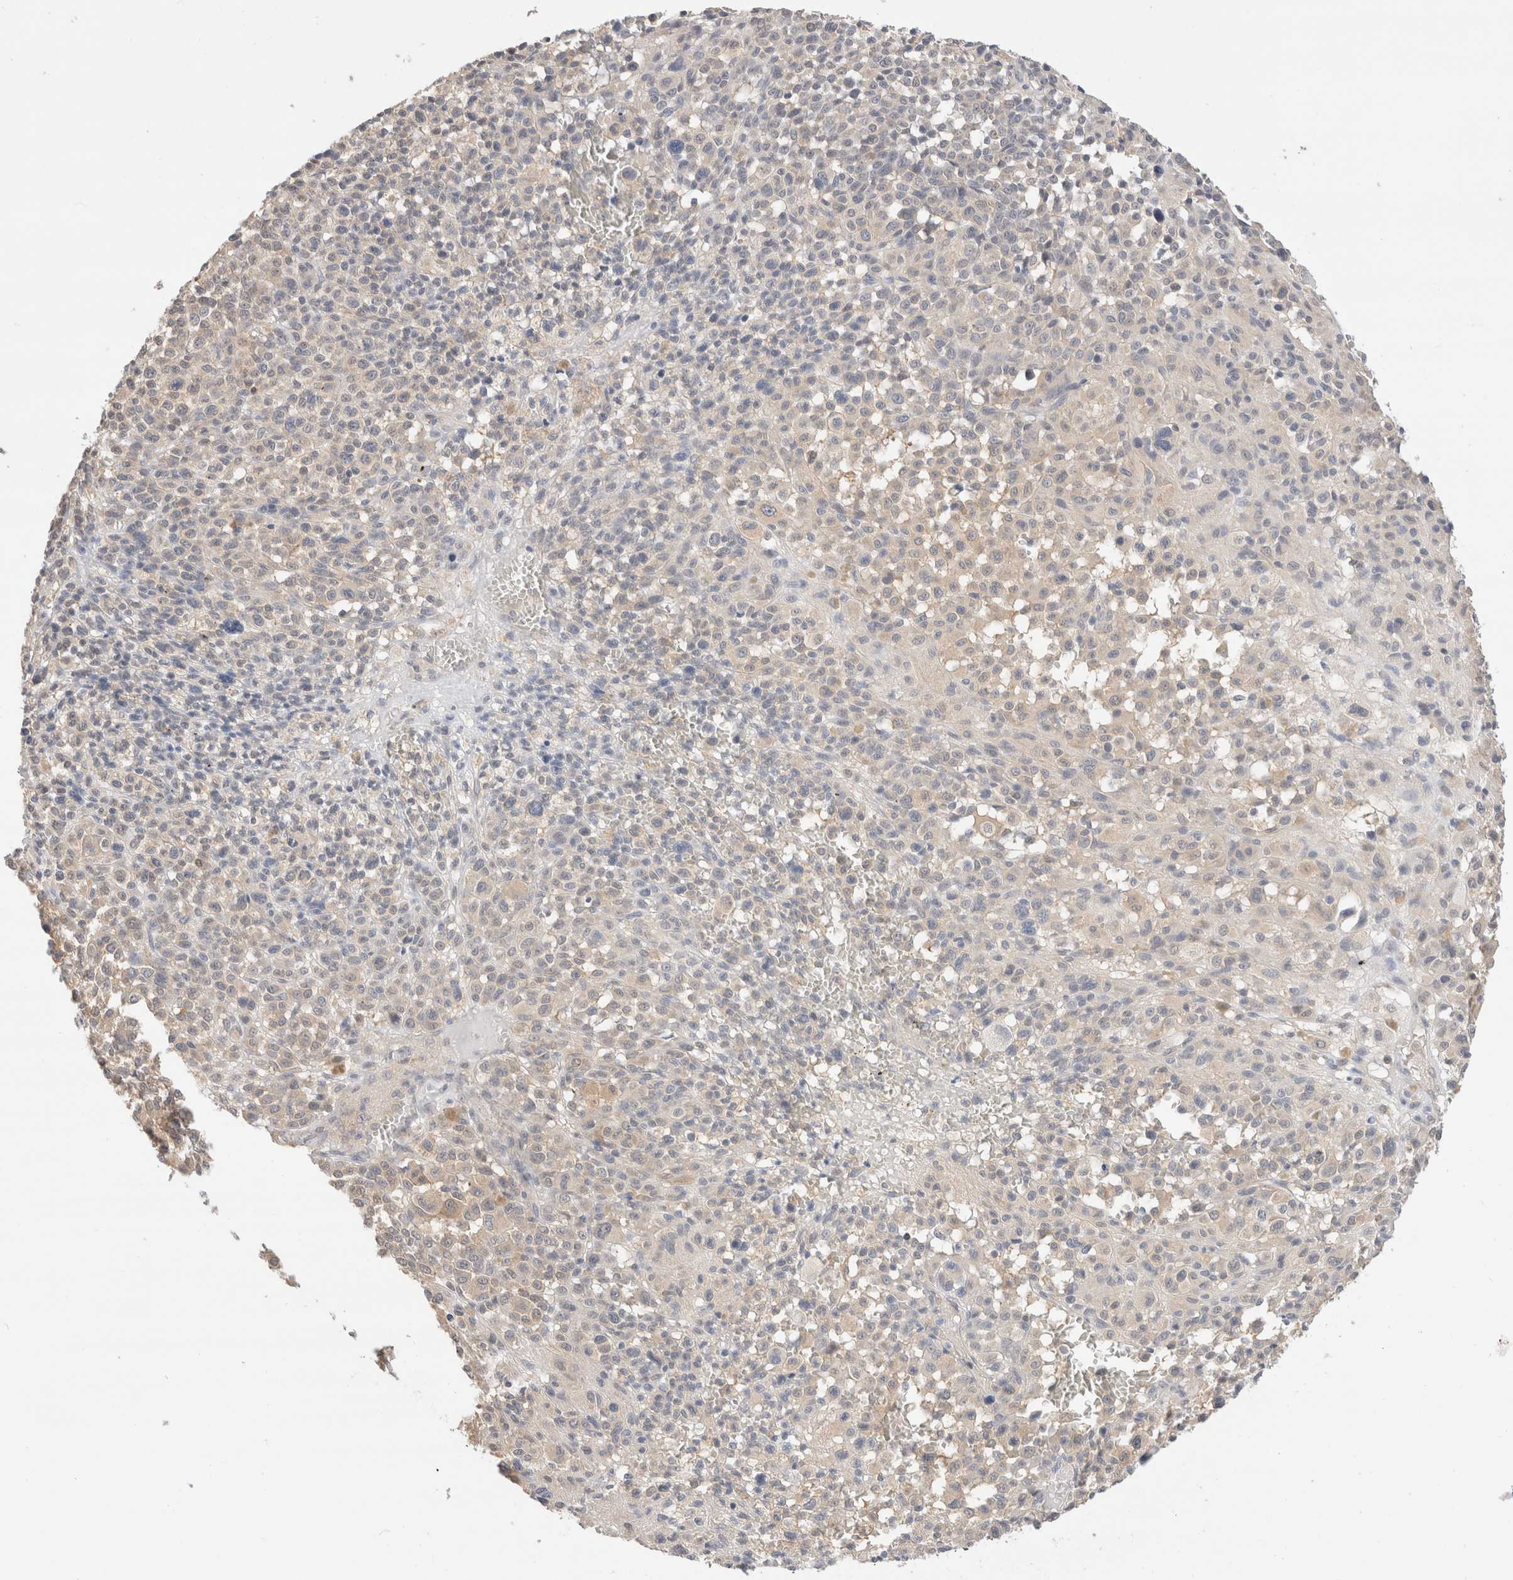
{"staining": {"intensity": "weak", "quantity": "25%-75%", "location": "cytoplasmic/membranous"}, "tissue": "melanoma", "cell_type": "Tumor cells", "image_type": "cancer", "snomed": [{"axis": "morphology", "description": "Malignant melanoma, Metastatic site"}, {"axis": "topography", "description": "Skin"}], "caption": "The photomicrograph displays a brown stain indicating the presence of a protein in the cytoplasmic/membranous of tumor cells in malignant melanoma (metastatic site).", "gene": "C17orf97", "patient": {"sex": "female", "age": 74}}